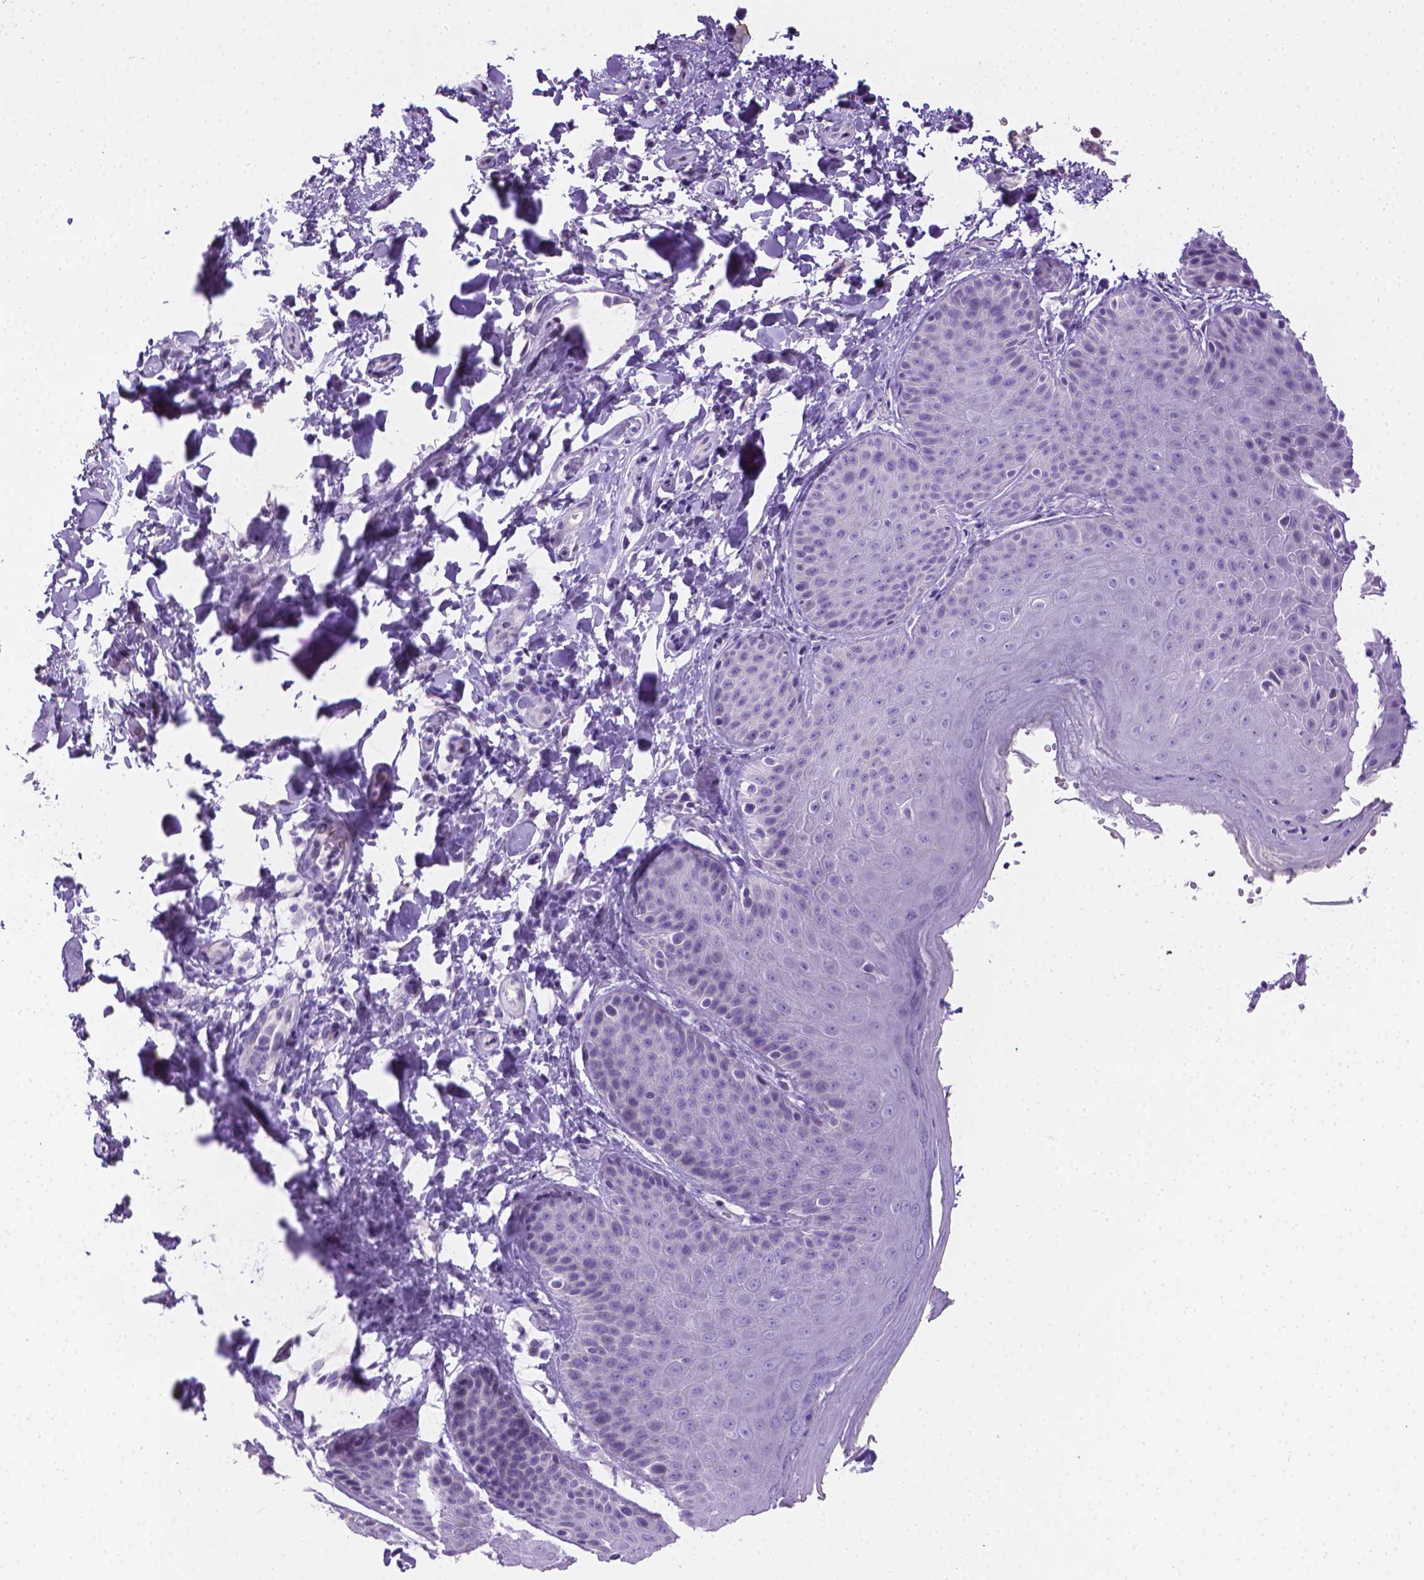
{"staining": {"intensity": "negative", "quantity": "none", "location": "none"}, "tissue": "skin", "cell_type": "Epidermal cells", "image_type": "normal", "snomed": [{"axis": "morphology", "description": "Normal tissue, NOS"}, {"axis": "topography", "description": "Anal"}, {"axis": "topography", "description": "Peripheral nerve tissue"}], "caption": "Immunohistochemical staining of benign human skin shows no significant expression in epidermal cells.", "gene": "PNMA2", "patient": {"sex": "male", "age": 51}}